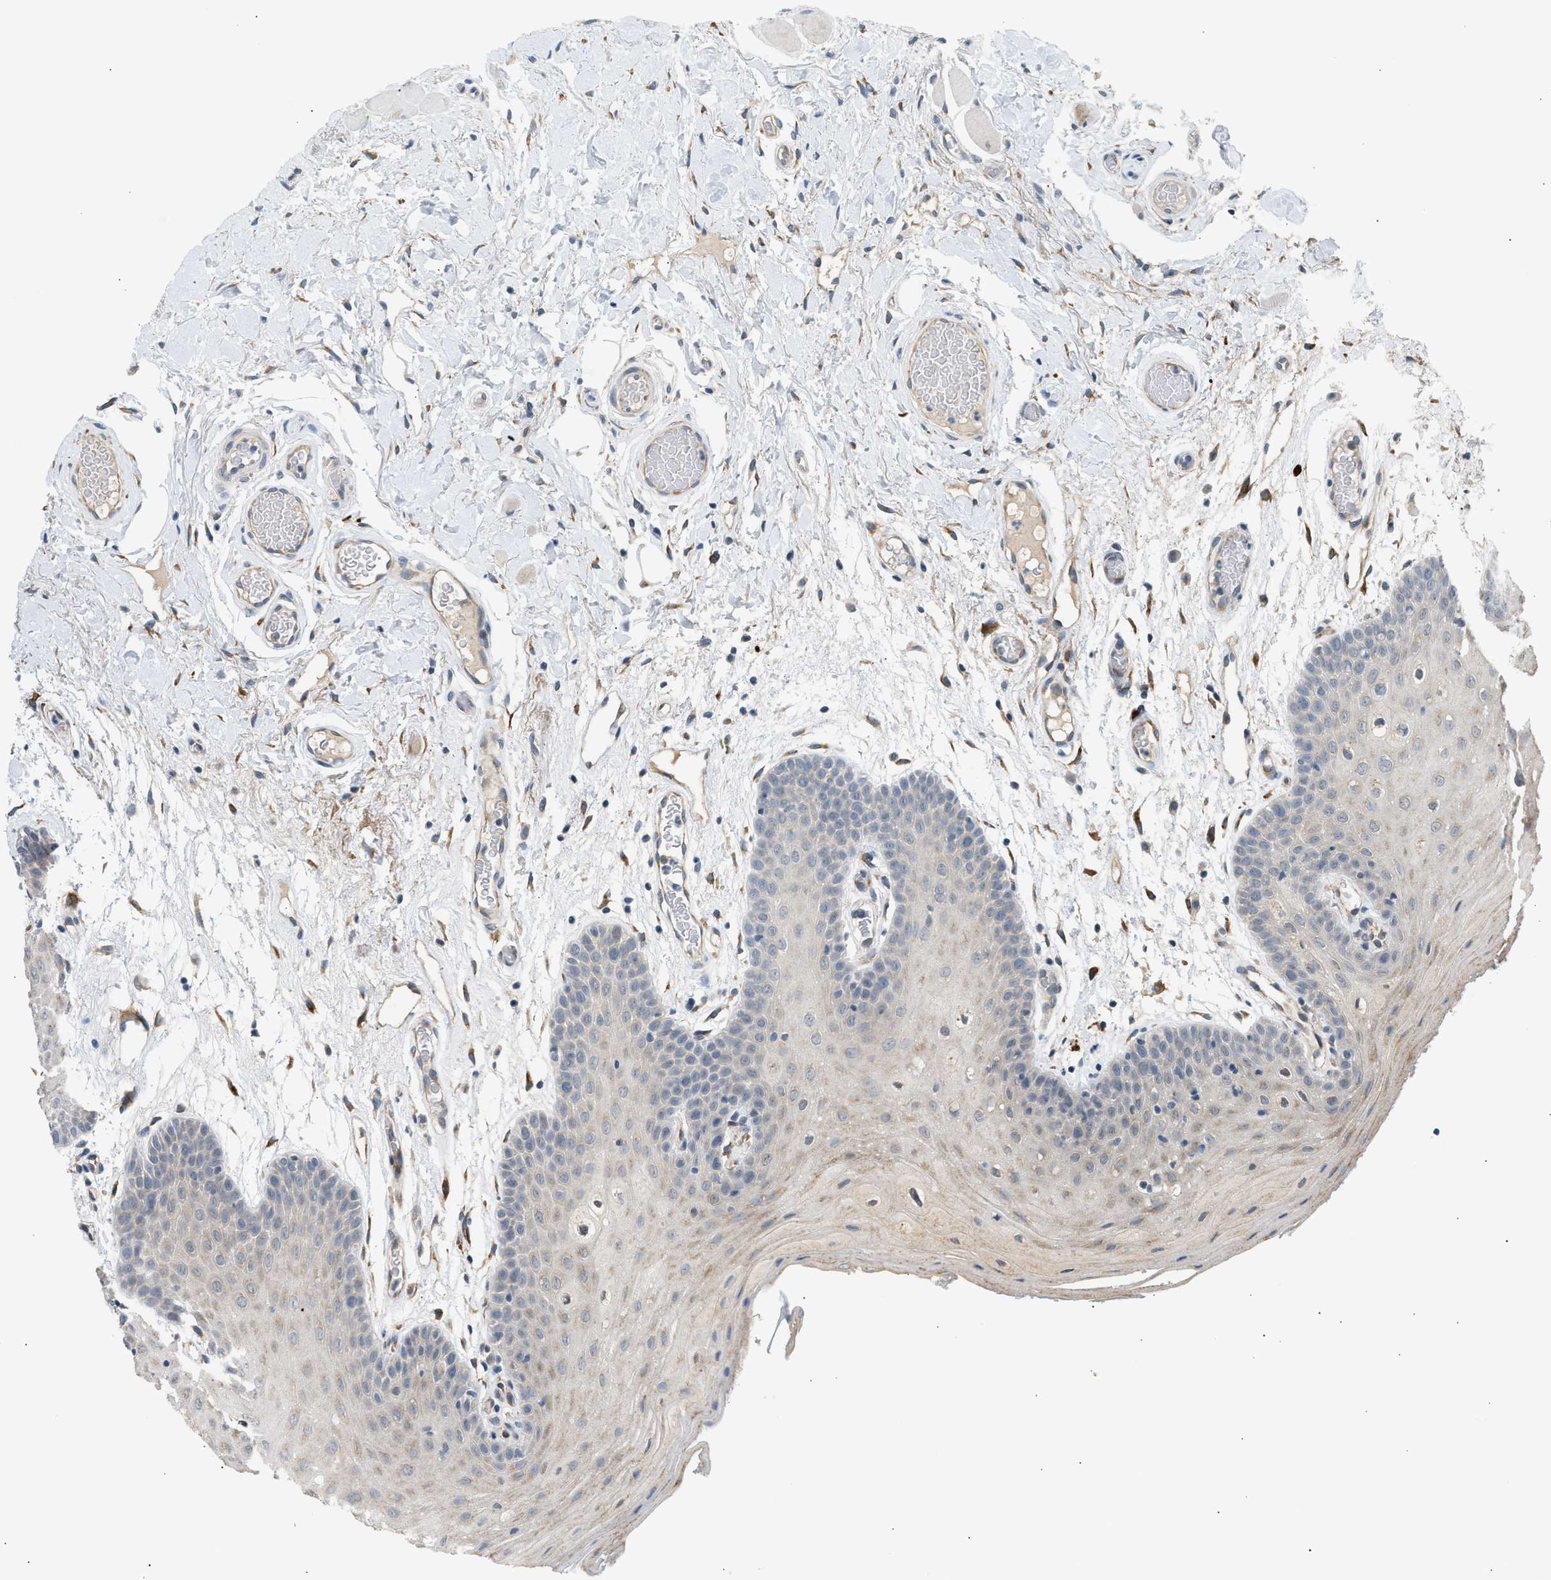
{"staining": {"intensity": "weak", "quantity": "<25%", "location": "cytoplasmic/membranous"}, "tissue": "oral mucosa", "cell_type": "Squamous epithelial cells", "image_type": "normal", "snomed": [{"axis": "morphology", "description": "Normal tissue, NOS"}, {"axis": "morphology", "description": "Squamous cell carcinoma, NOS"}, {"axis": "topography", "description": "Oral tissue"}, {"axis": "topography", "description": "Head-Neck"}], "caption": "A micrograph of oral mucosa stained for a protein reveals no brown staining in squamous epithelial cells. (Brightfield microscopy of DAB immunohistochemistry at high magnification).", "gene": "KCNC2", "patient": {"sex": "male", "age": 71}}